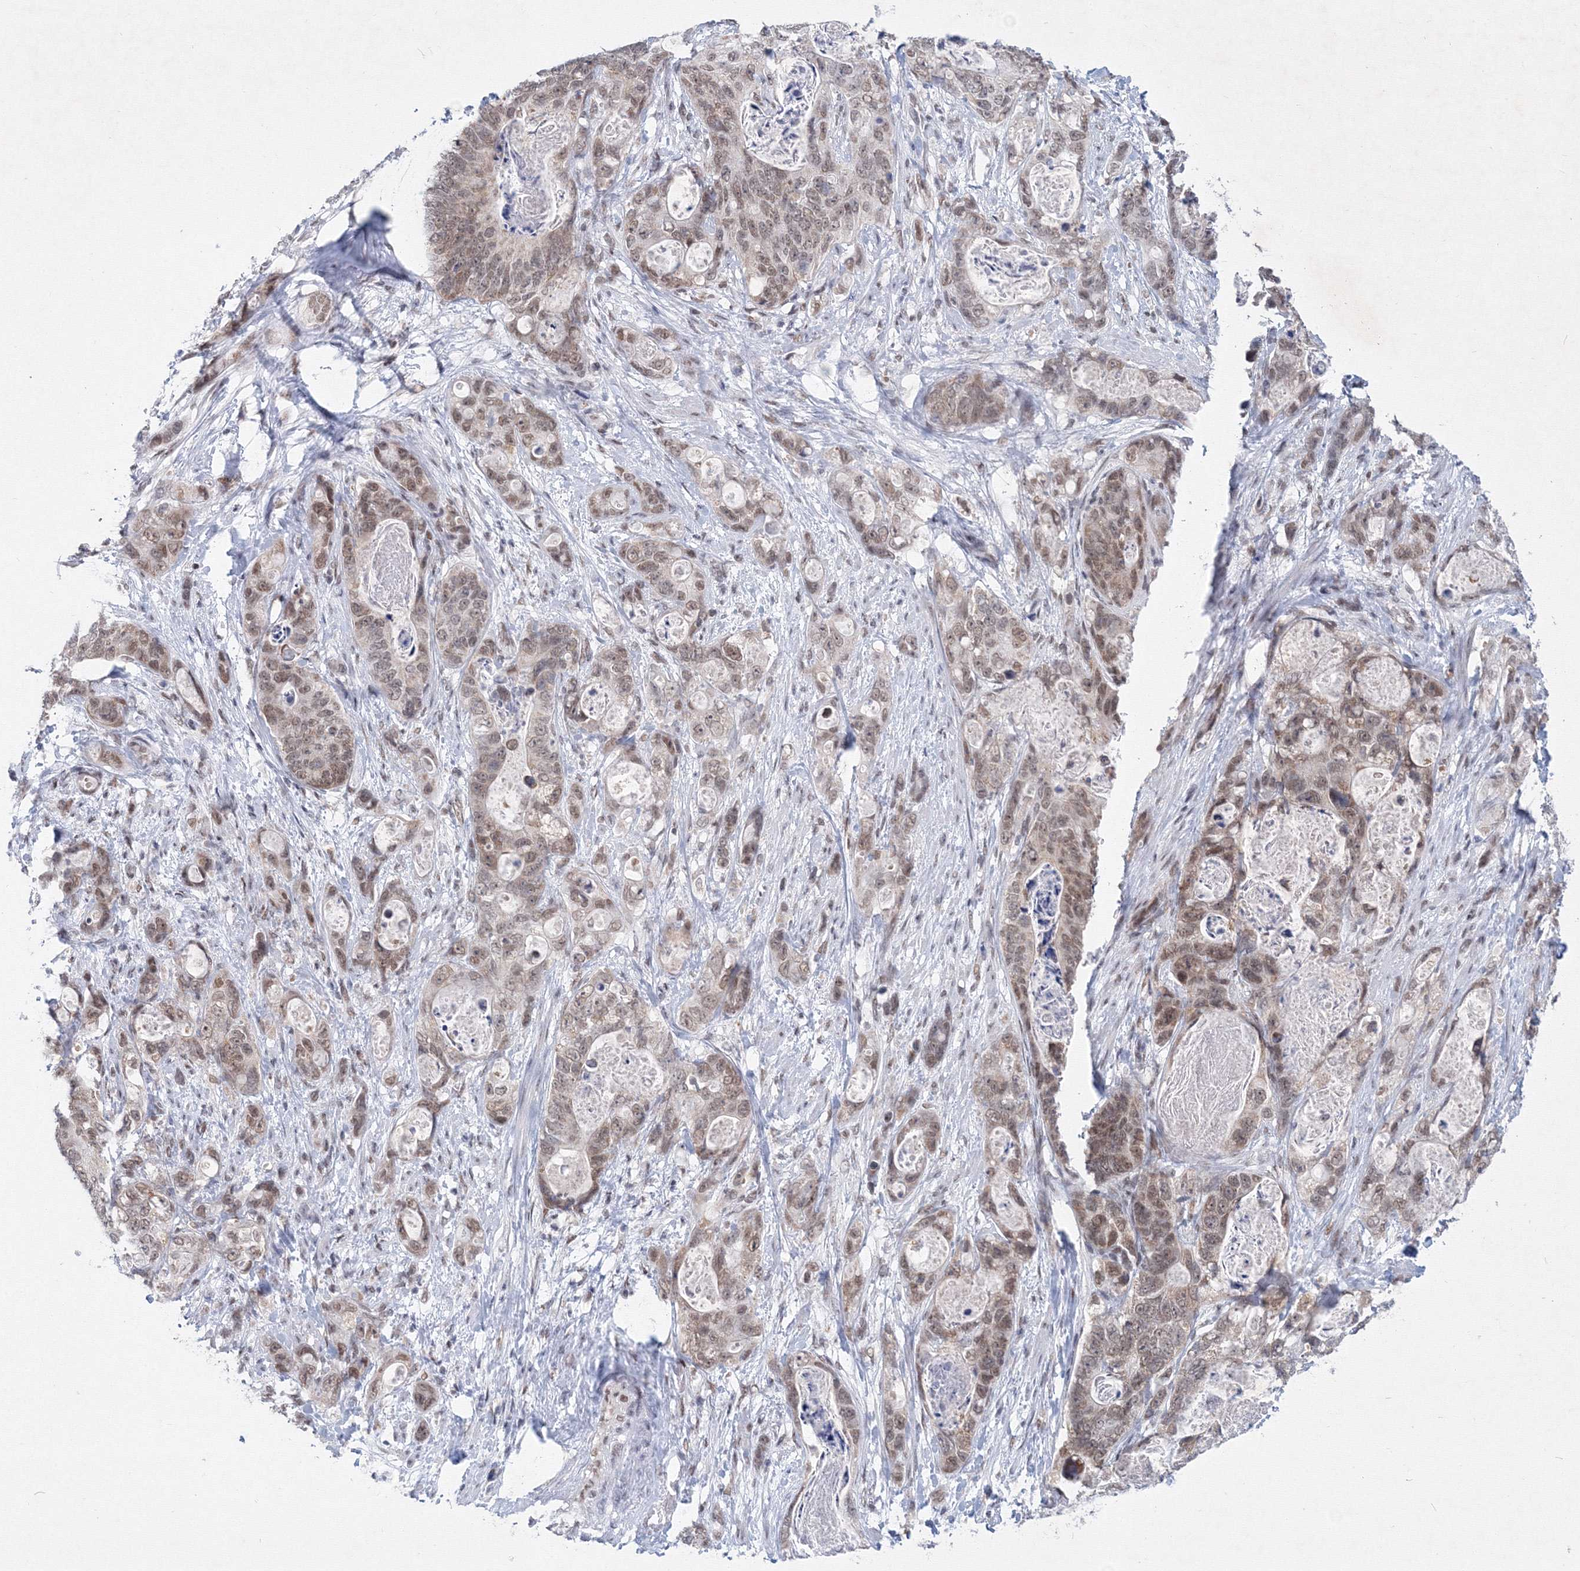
{"staining": {"intensity": "weak", "quantity": "25%-75%", "location": "cytoplasmic/membranous,nuclear"}, "tissue": "stomach cancer", "cell_type": "Tumor cells", "image_type": "cancer", "snomed": [{"axis": "morphology", "description": "Normal tissue, NOS"}, {"axis": "morphology", "description": "Adenocarcinoma, NOS"}, {"axis": "topography", "description": "Stomach"}], "caption": "Stomach cancer (adenocarcinoma) stained with a protein marker demonstrates weak staining in tumor cells.", "gene": "SF3B6", "patient": {"sex": "female", "age": 89}}